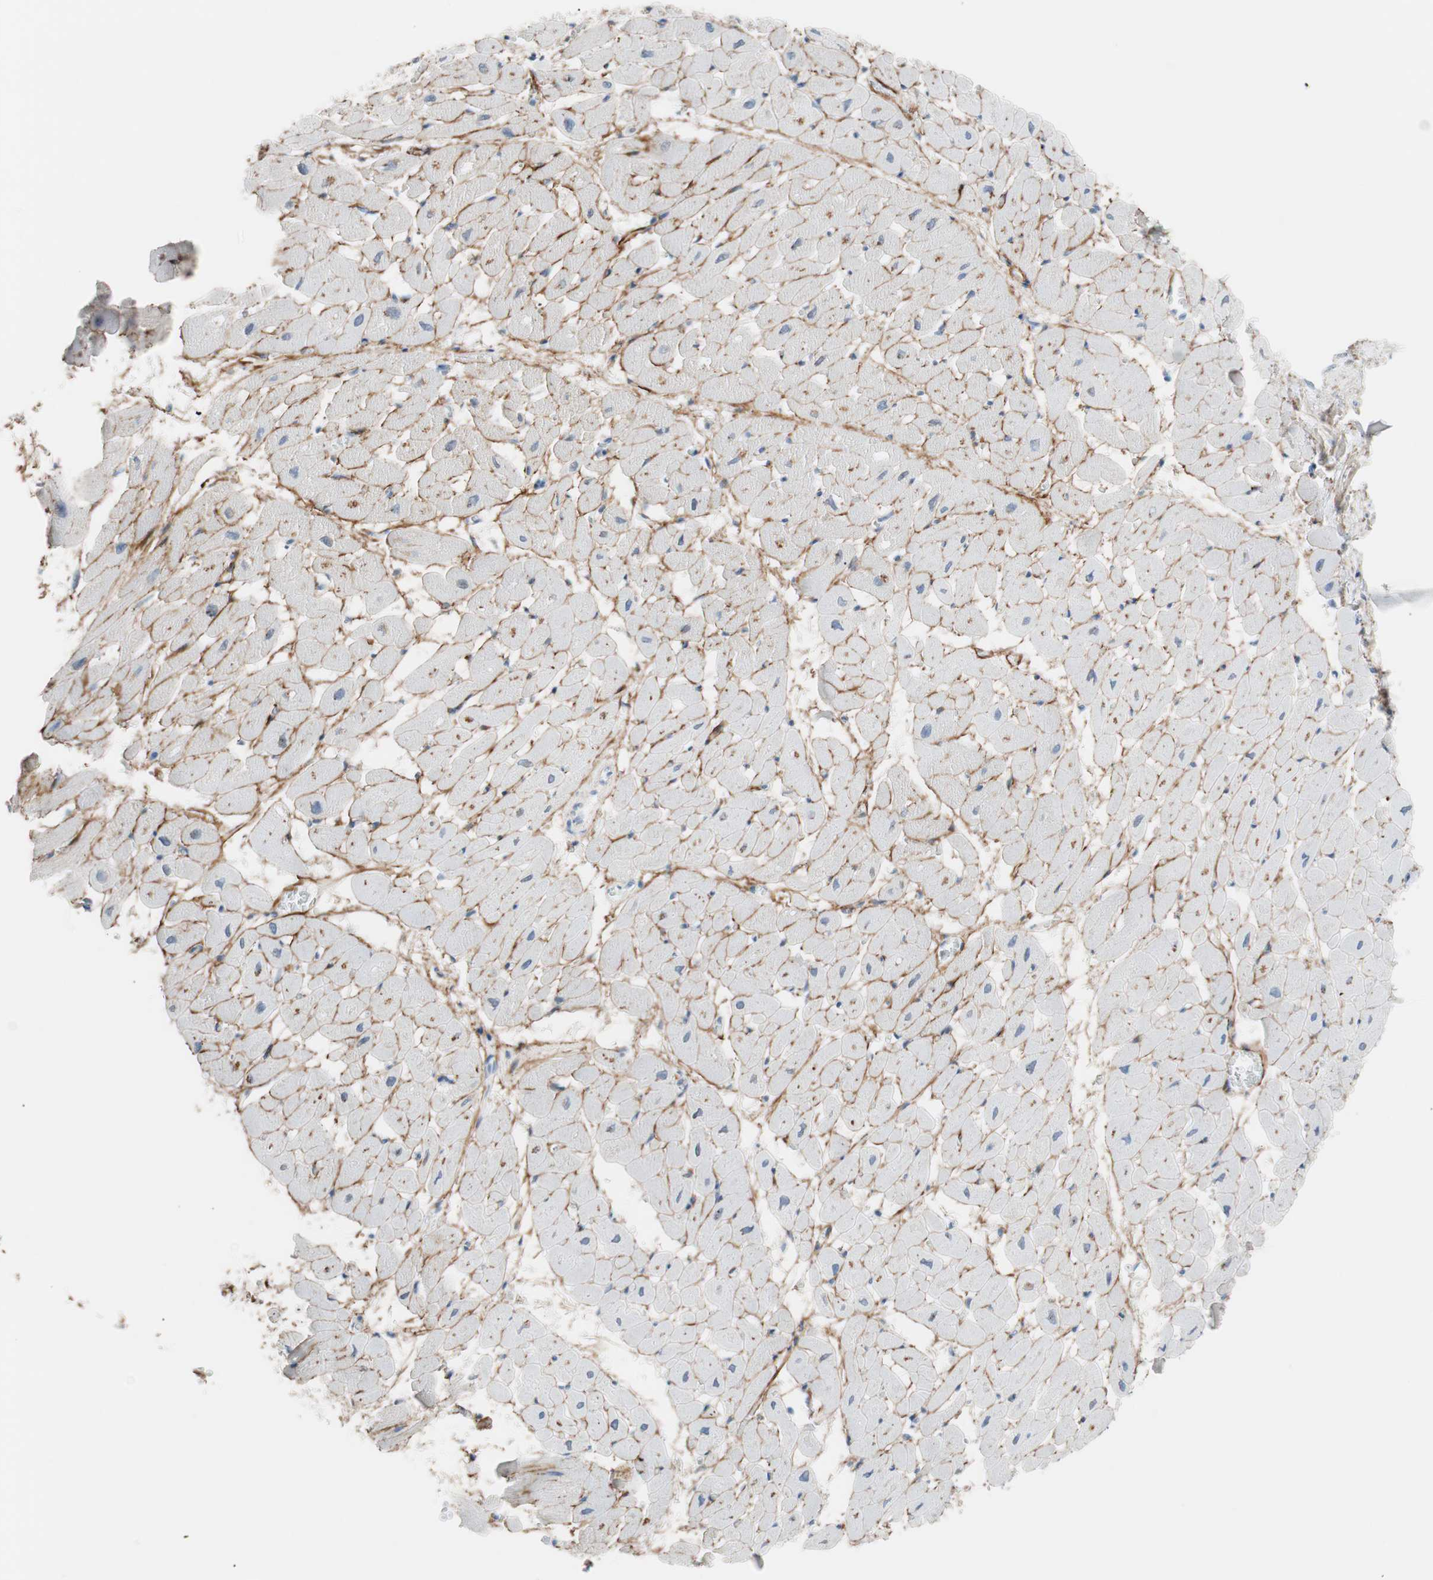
{"staining": {"intensity": "negative", "quantity": "none", "location": "none"}, "tissue": "heart muscle", "cell_type": "Cardiomyocytes", "image_type": "normal", "snomed": [{"axis": "morphology", "description": "Normal tissue, NOS"}, {"axis": "topography", "description": "Heart"}], "caption": "Cardiomyocytes show no significant protein staining in unremarkable heart muscle.", "gene": "FOSL1", "patient": {"sex": "male", "age": 45}}